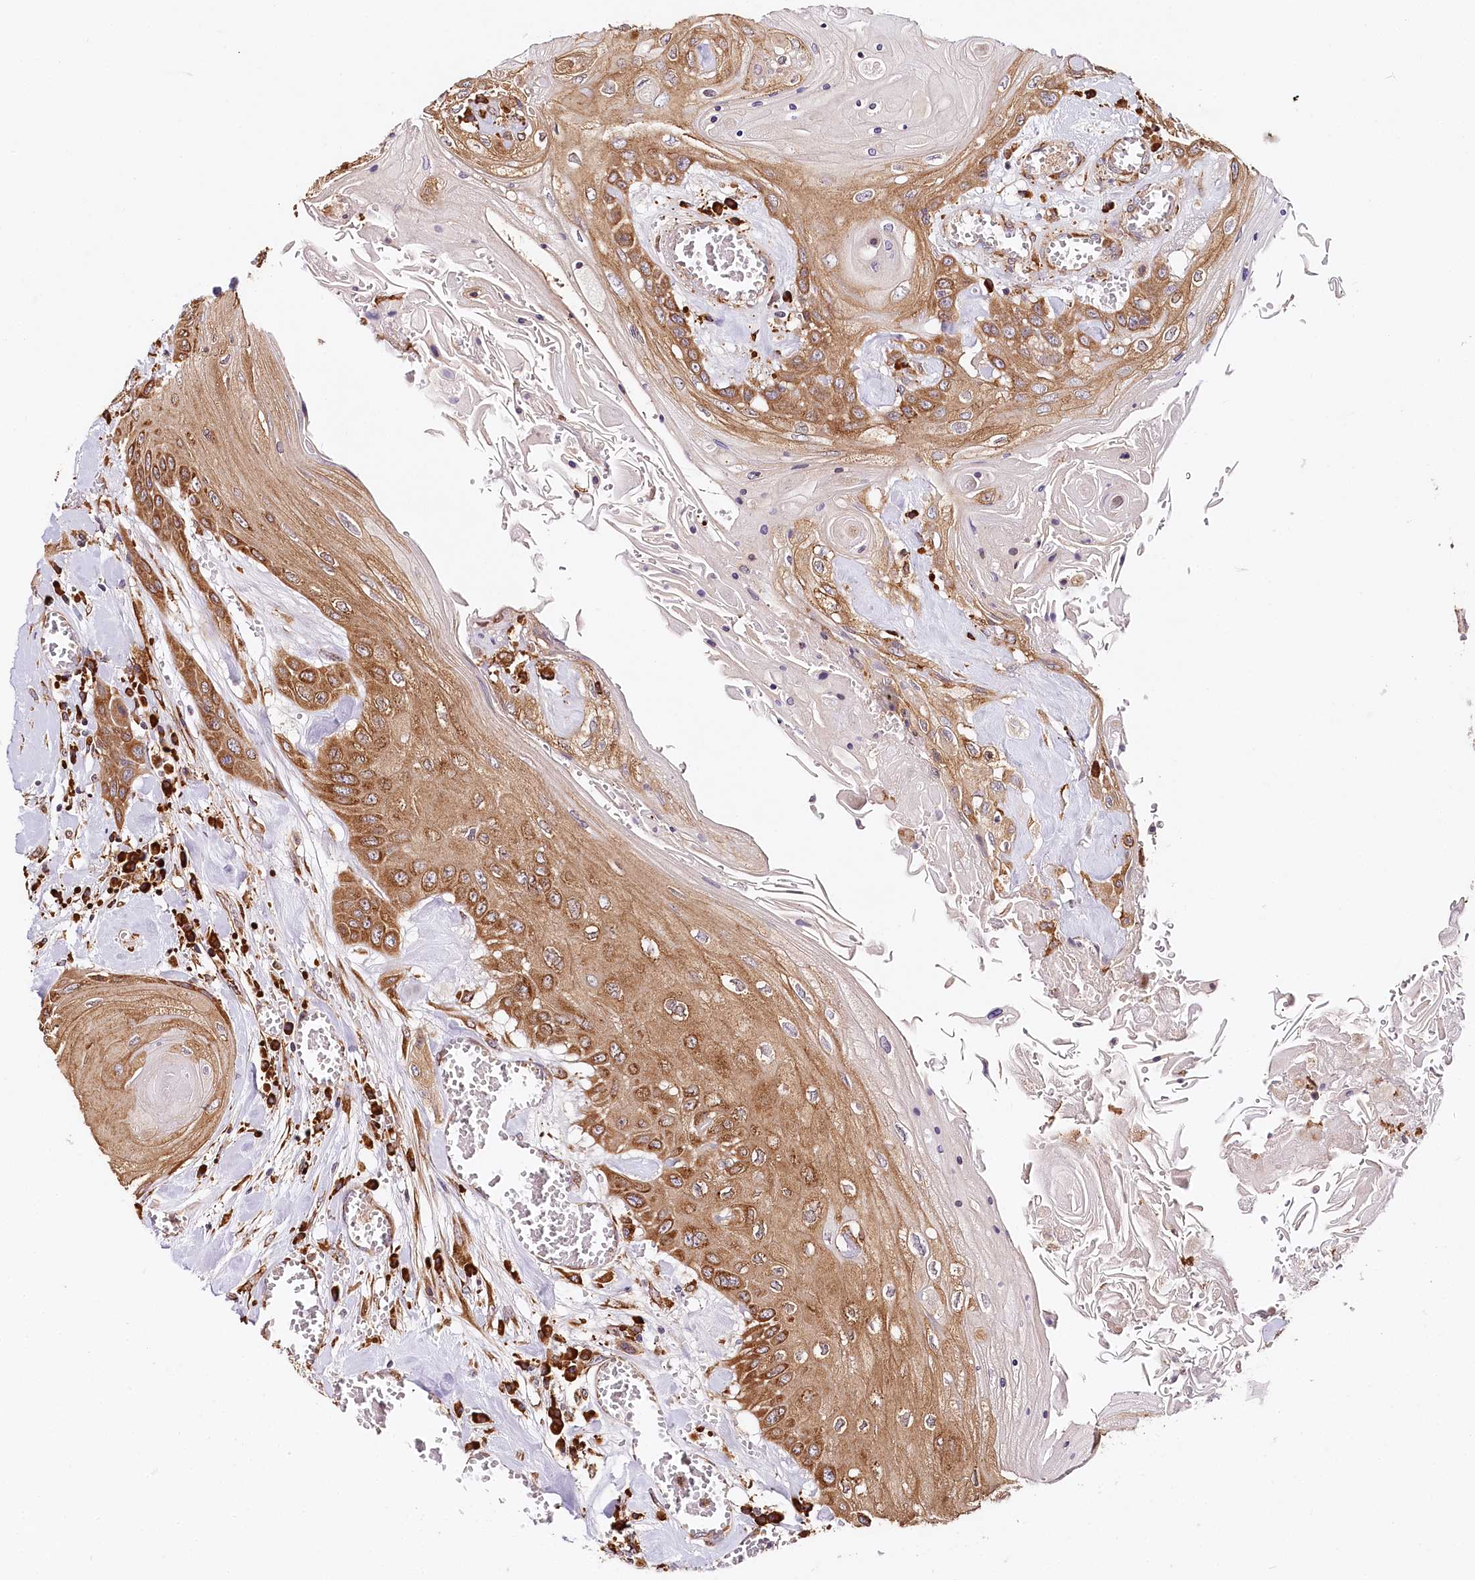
{"staining": {"intensity": "strong", "quantity": ">75%", "location": "cytoplasmic/membranous"}, "tissue": "head and neck cancer", "cell_type": "Tumor cells", "image_type": "cancer", "snomed": [{"axis": "morphology", "description": "Squamous cell carcinoma, NOS"}, {"axis": "topography", "description": "Head-Neck"}], "caption": "About >75% of tumor cells in squamous cell carcinoma (head and neck) demonstrate strong cytoplasmic/membranous protein positivity as visualized by brown immunohistochemical staining.", "gene": "VEGFA", "patient": {"sex": "female", "age": 43}}